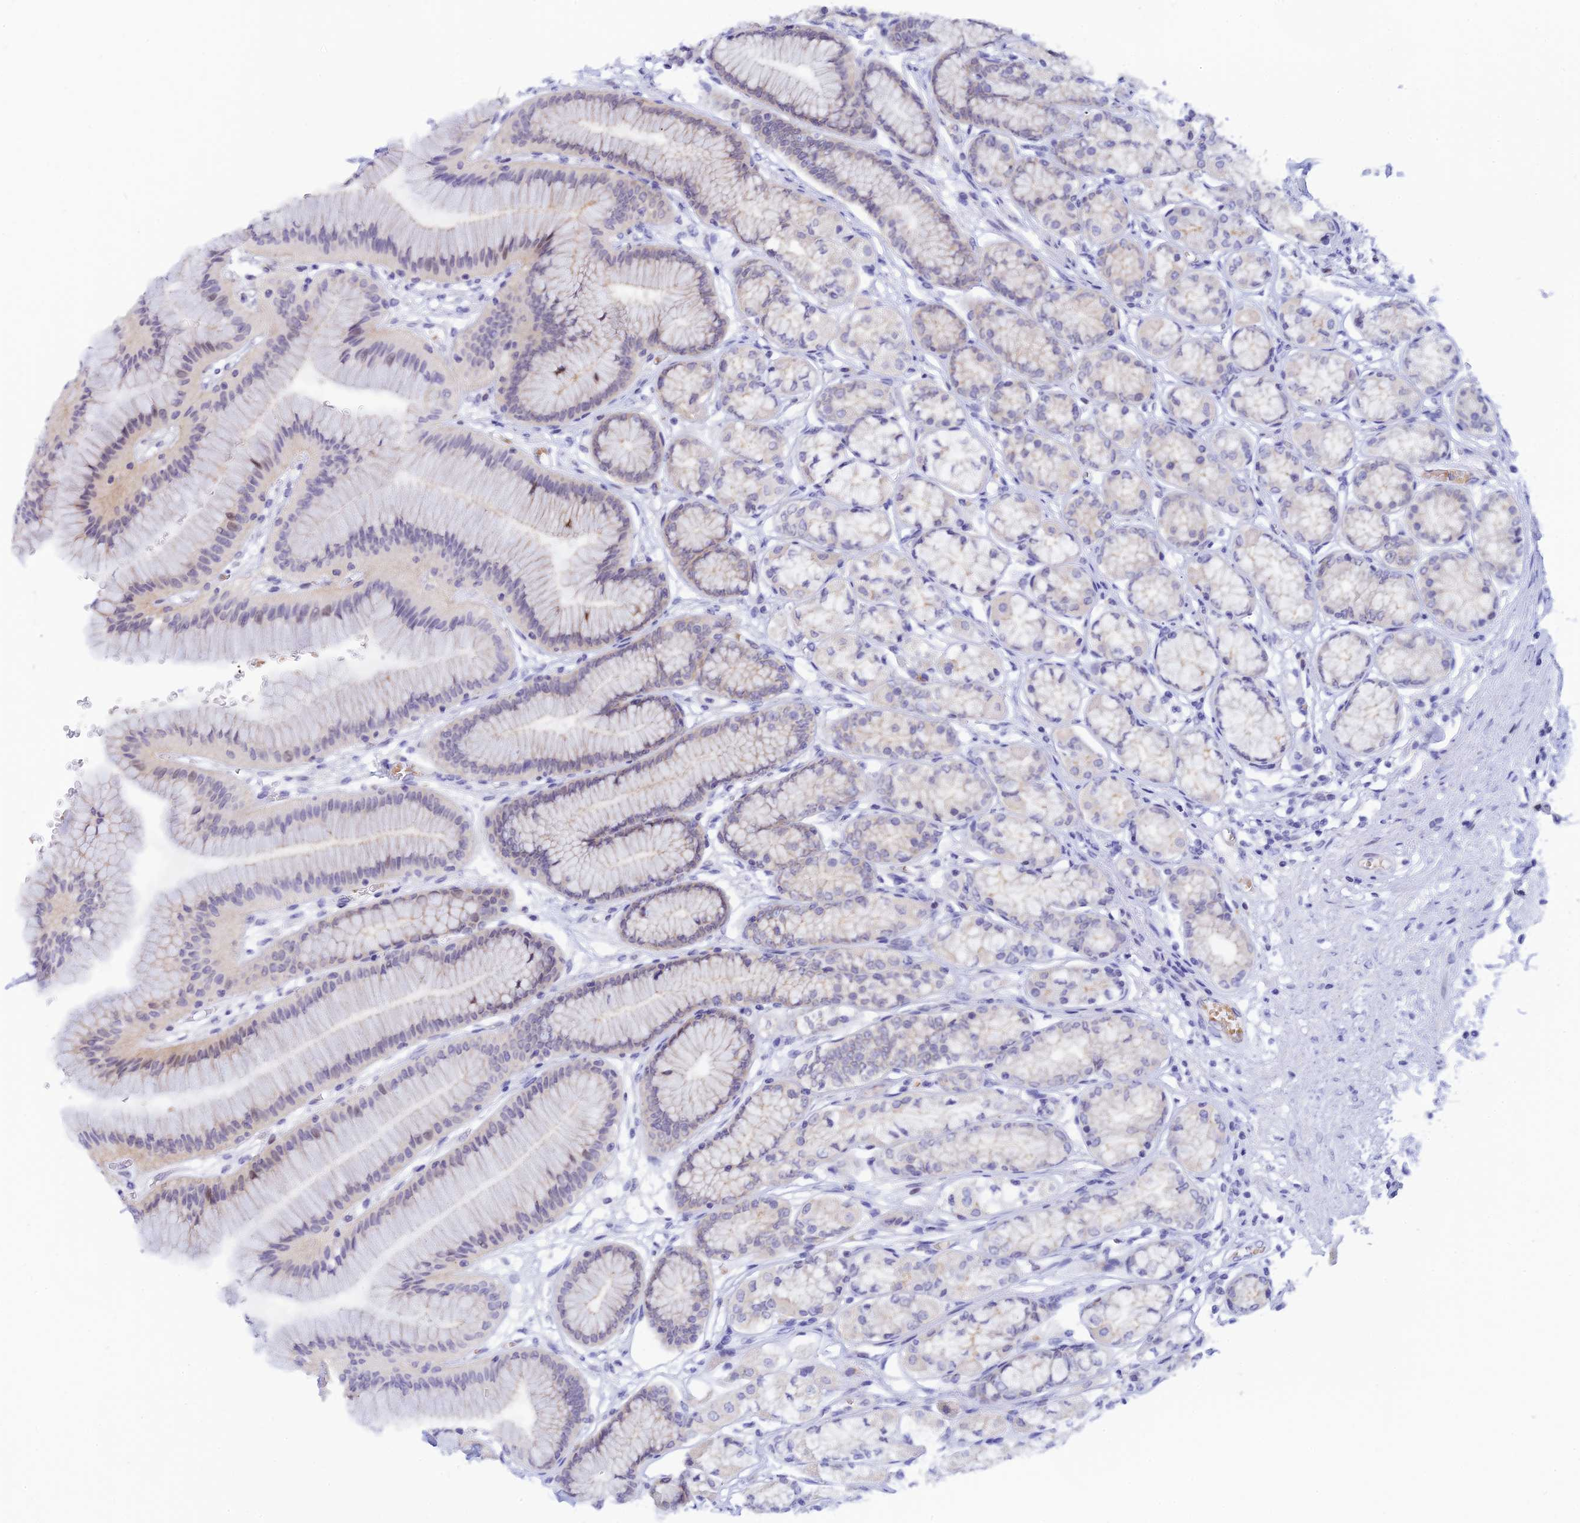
{"staining": {"intensity": "moderate", "quantity": "<25%", "location": "cytoplasmic/membranous,nuclear"}, "tissue": "stomach", "cell_type": "Glandular cells", "image_type": "normal", "snomed": [{"axis": "morphology", "description": "Normal tissue, NOS"}, {"axis": "morphology", "description": "Adenocarcinoma, NOS"}, {"axis": "morphology", "description": "Adenocarcinoma, High grade"}, {"axis": "topography", "description": "Stomach, upper"}, {"axis": "topography", "description": "Stomach"}], "caption": "High-power microscopy captured an immunohistochemistry image of benign stomach, revealing moderate cytoplasmic/membranous,nuclear expression in about <25% of glandular cells. The staining was performed using DAB, with brown indicating positive protein expression. Nuclei are stained blue with hematoxylin.", "gene": "RASGEF1B", "patient": {"sex": "female", "age": 65}}